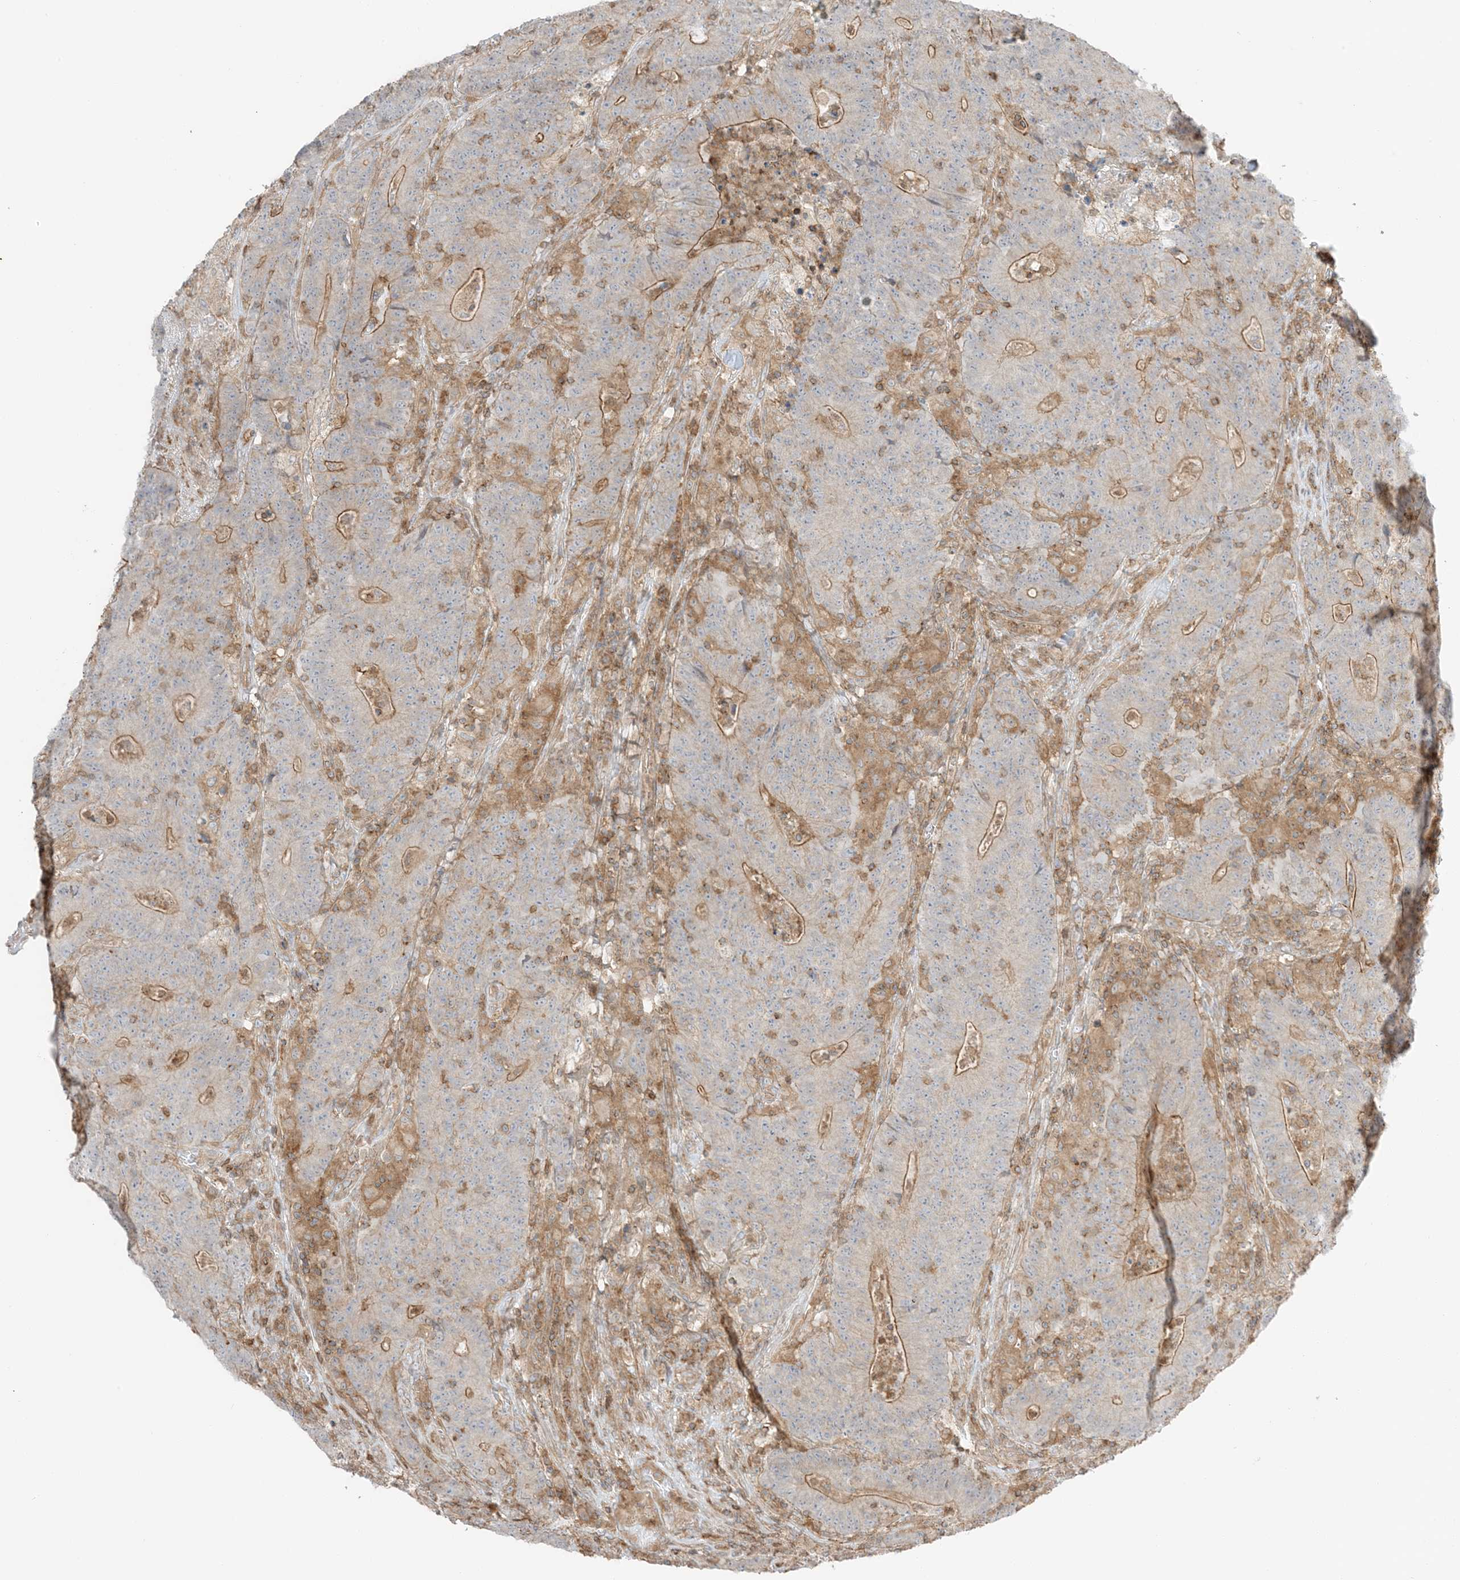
{"staining": {"intensity": "moderate", "quantity": "25%-75%", "location": "cytoplasmic/membranous"}, "tissue": "colorectal cancer", "cell_type": "Tumor cells", "image_type": "cancer", "snomed": [{"axis": "morphology", "description": "Normal tissue, NOS"}, {"axis": "morphology", "description": "Adenocarcinoma, NOS"}, {"axis": "topography", "description": "Colon"}], "caption": "Human colorectal cancer stained with a brown dye shows moderate cytoplasmic/membranous positive expression in about 25%-75% of tumor cells.", "gene": "SLC25A12", "patient": {"sex": "female", "age": 75}}